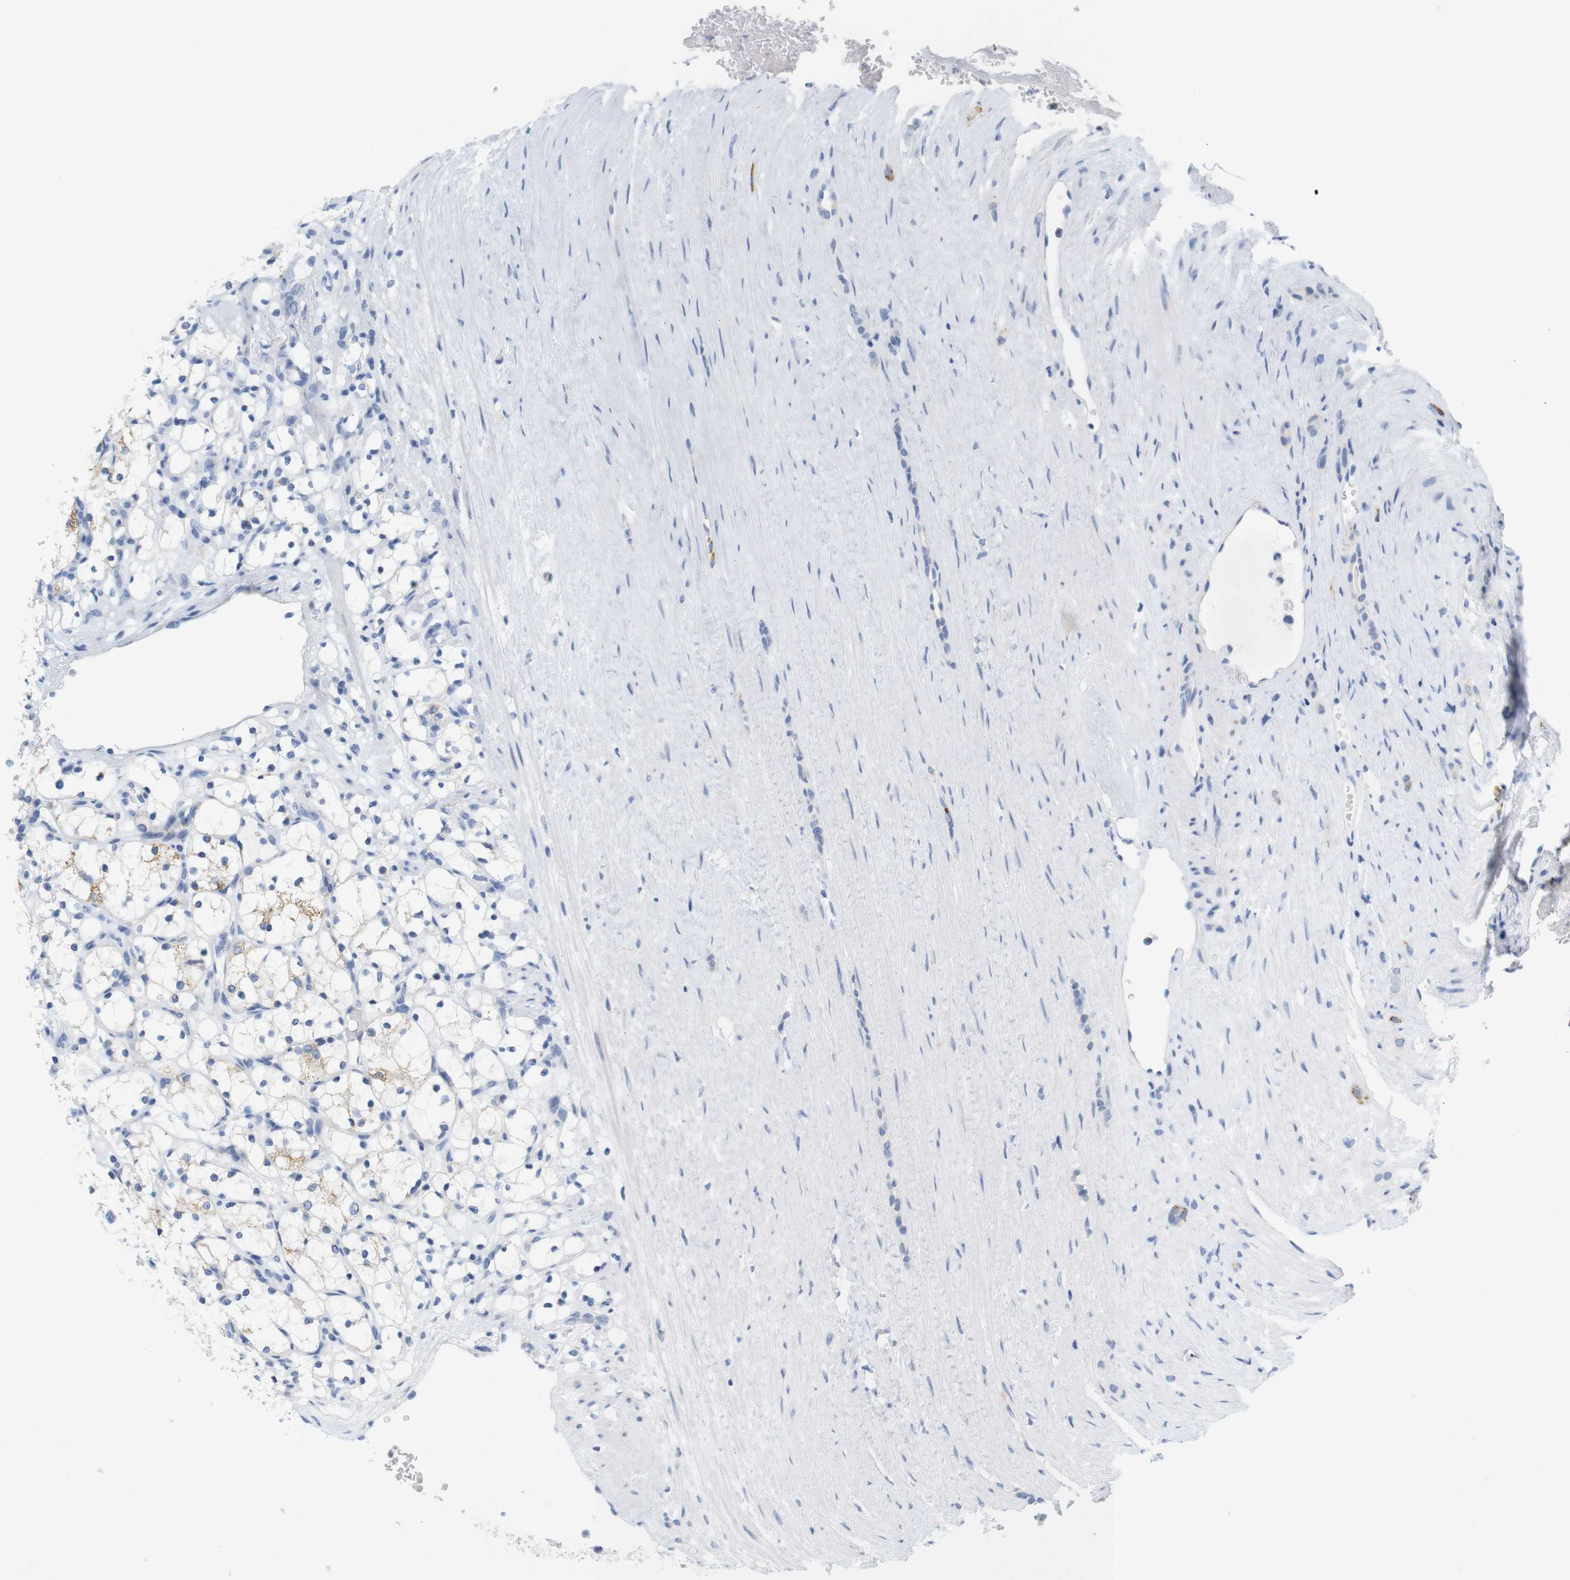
{"staining": {"intensity": "negative", "quantity": "none", "location": "none"}, "tissue": "renal cancer", "cell_type": "Tumor cells", "image_type": "cancer", "snomed": [{"axis": "morphology", "description": "Adenocarcinoma, NOS"}, {"axis": "topography", "description": "Kidney"}], "caption": "Tumor cells are negative for protein expression in human renal cancer. (DAB IHC, high magnification).", "gene": "LRRK2", "patient": {"sex": "female", "age": 69}}